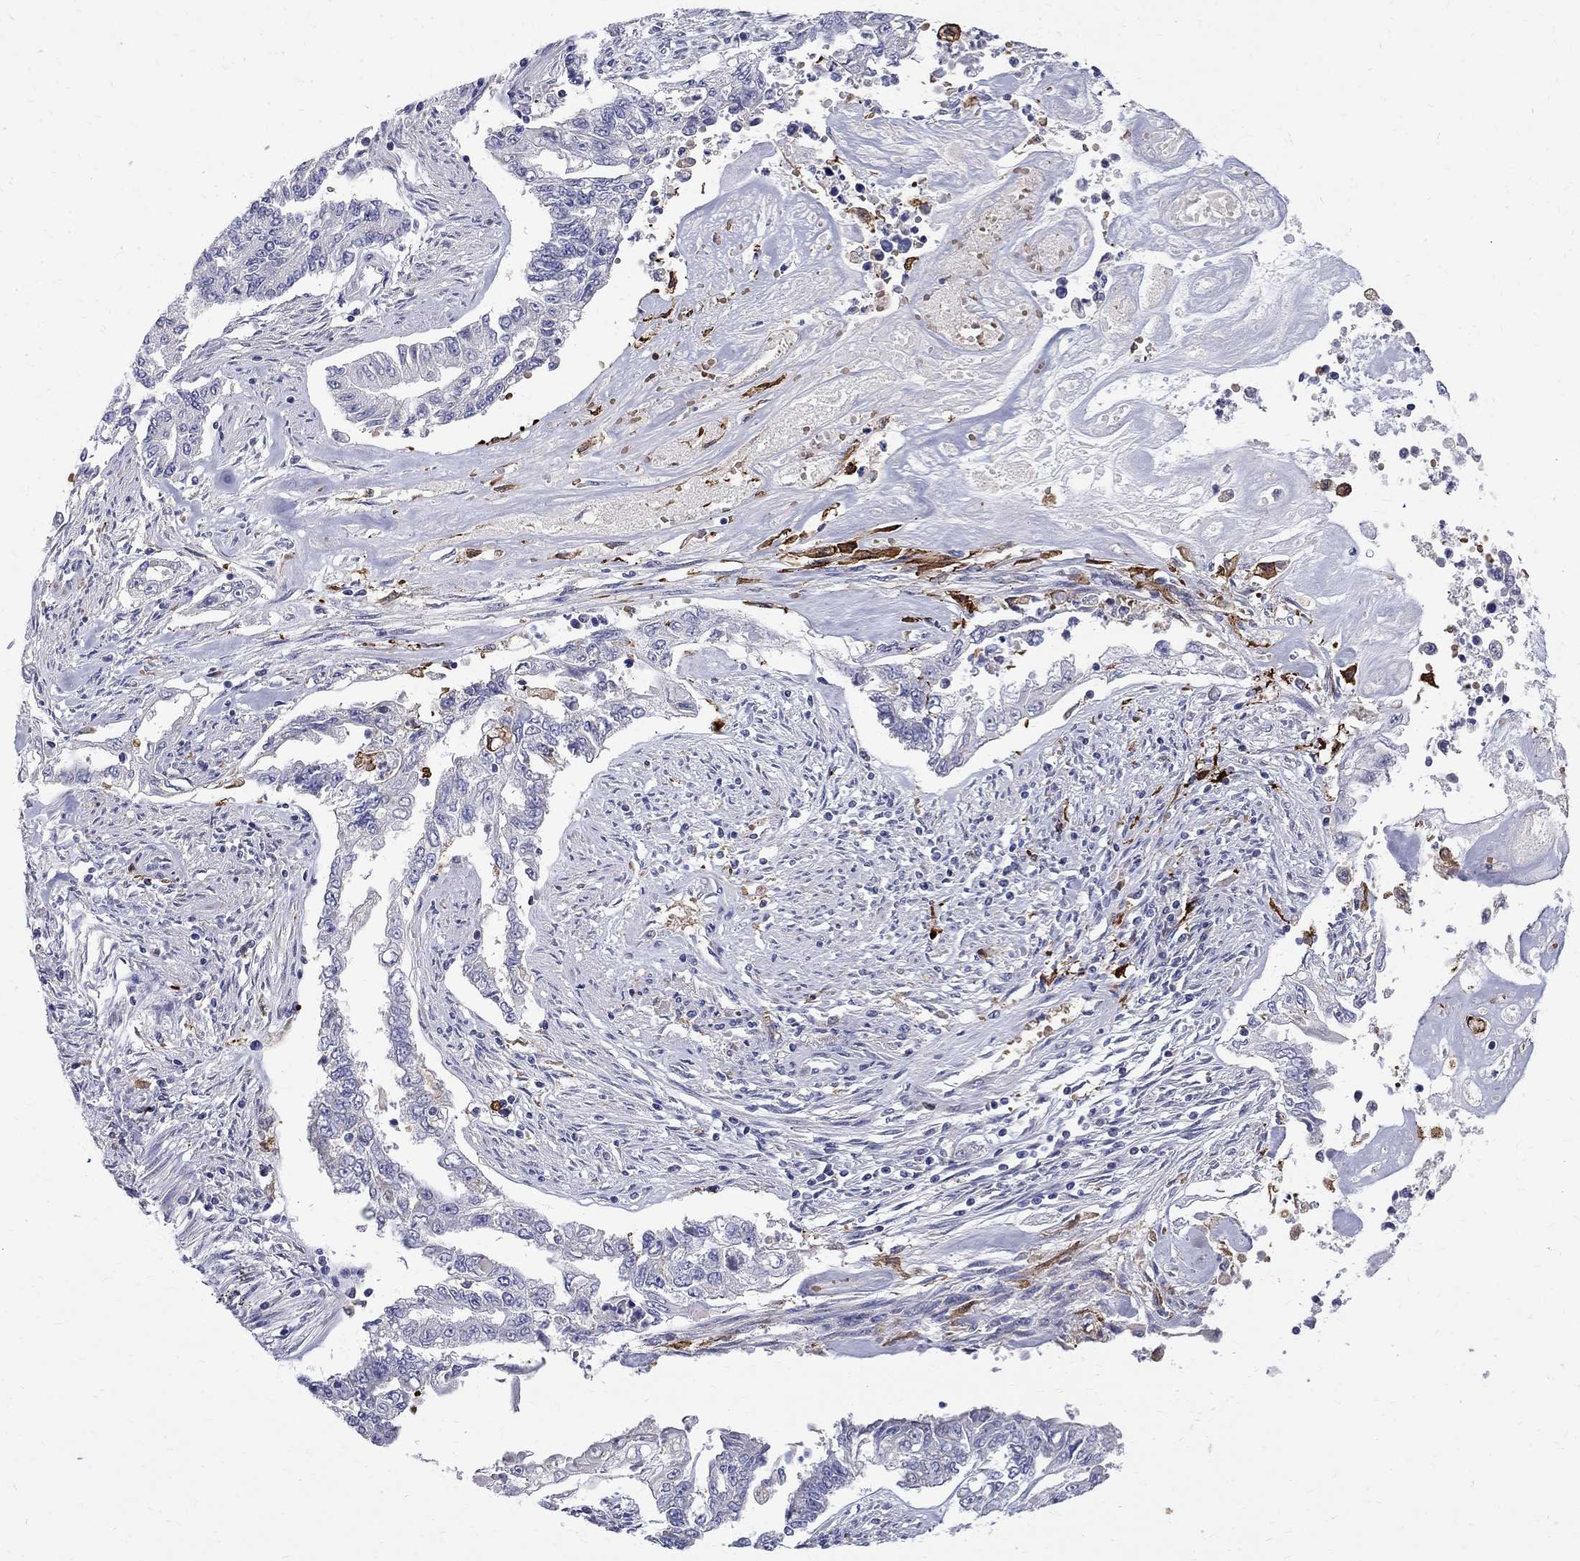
{"staining": {"intensity": "negative", "quantity": "none", "location": "none"}, "tissue": "endometrial cancer", "cell_type": "Tumor cells", "image_type": "cancer", "snomed": [{"axis": "morphology", "description": "Adenocarcinoma, NOS"}, {"axis": "topography", "description": "Uterus"}], "caption": "Immunohistochemistry (IHC) of endometrial cancer shows no staining in tumor cells.", "gene": "AGER", "patient": {"sex": "female", "age": 59}}